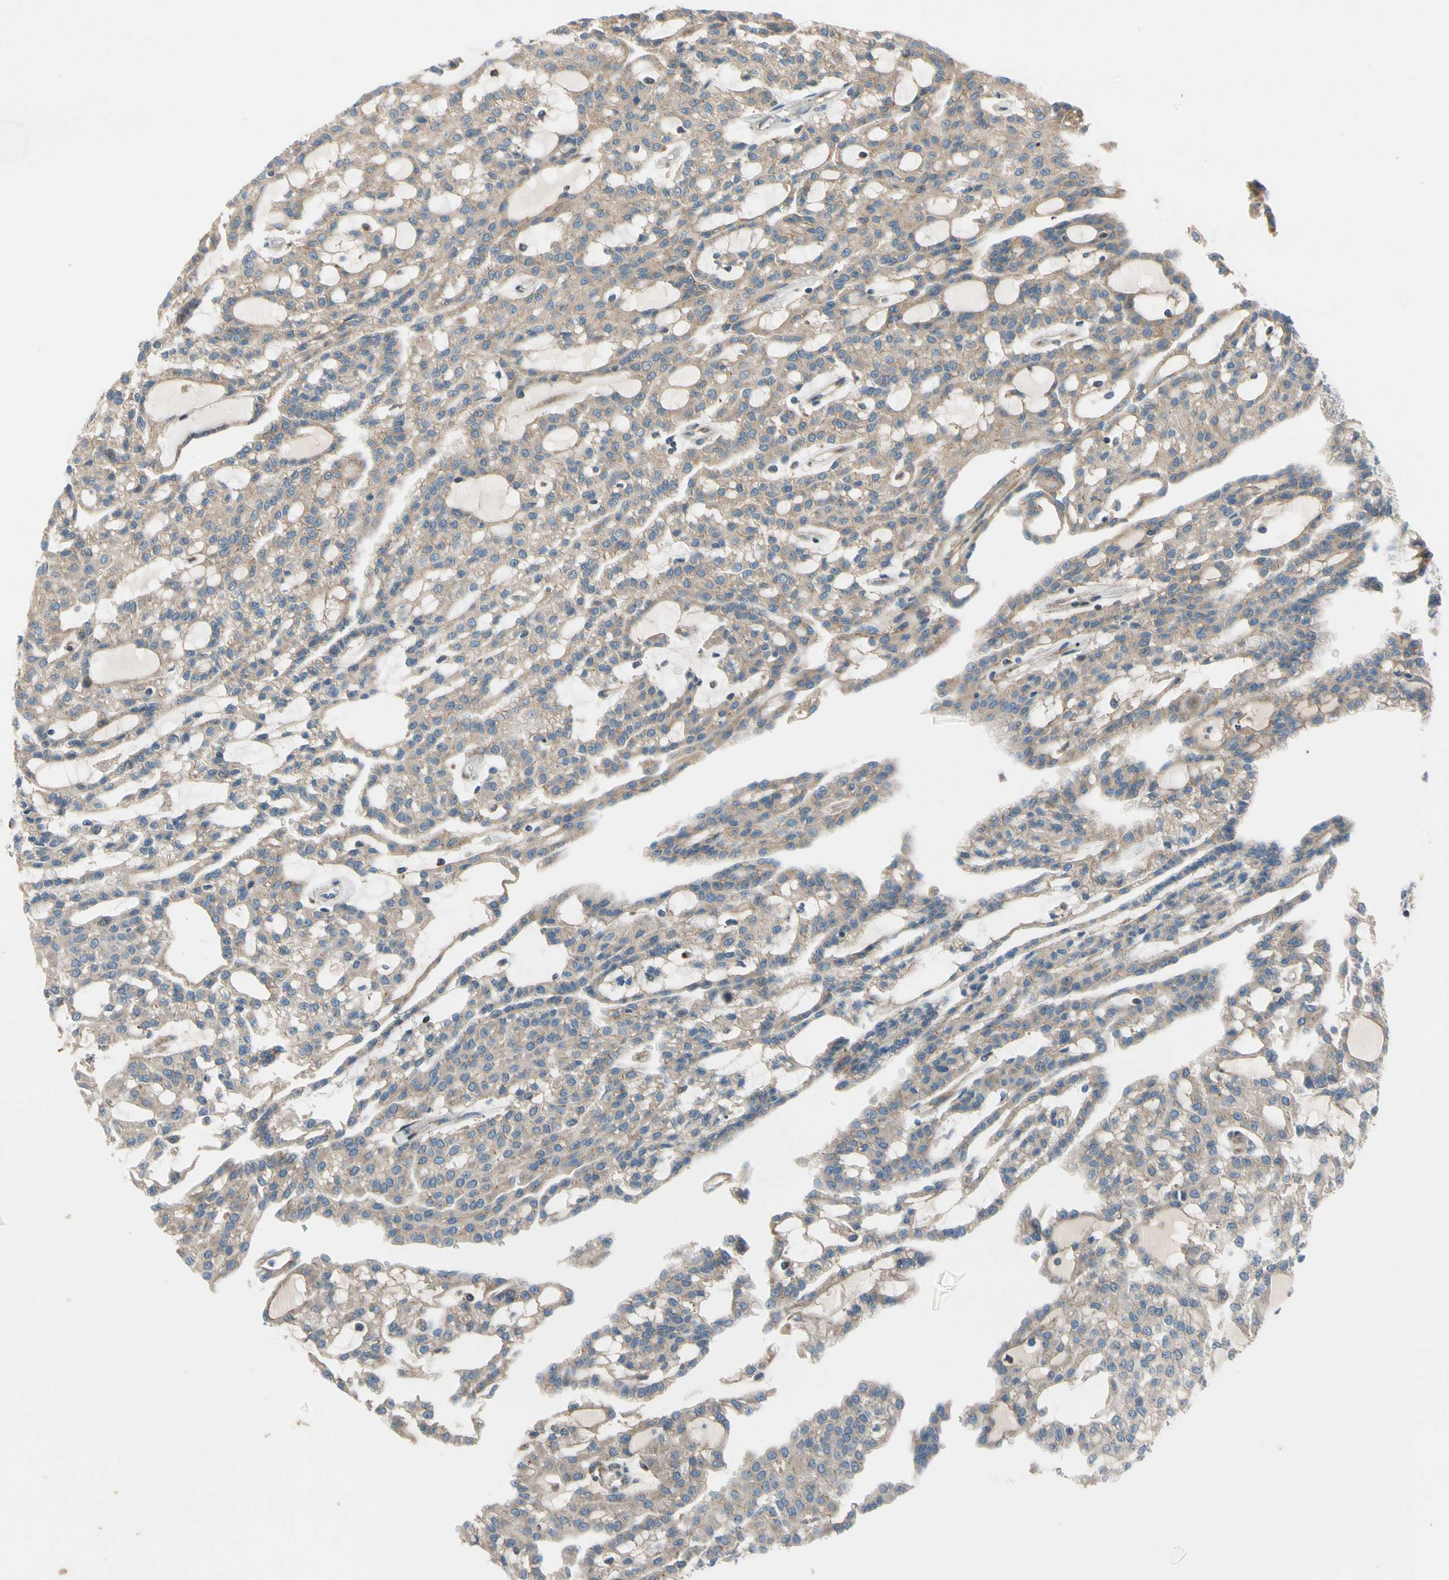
{"staining": {"intensity": "weak", "quantity": ">75%", "location": "cytoplasmic/membranous"}, "tissue": "renal cancer", "cell_type": "Tumor cells", "image_type": "cancer", "snomed": [{"axis": "morphology", "description": "Adenocarcinoma, NOS"}, {"axis": "topography", "description": "Kidney"}], "caption": "Tumor cells exhibit low levels of weak cytoplasmic/membranous expression in about >75% of cells in human renal cancer (adenocarcinoma). The staining was performed using DAB, with brown indicating positive protein expression. Nuclei are stained blue with hematoxylin.", "gene": "MST1R", "patient": {"sex": "male", "age": 63}}